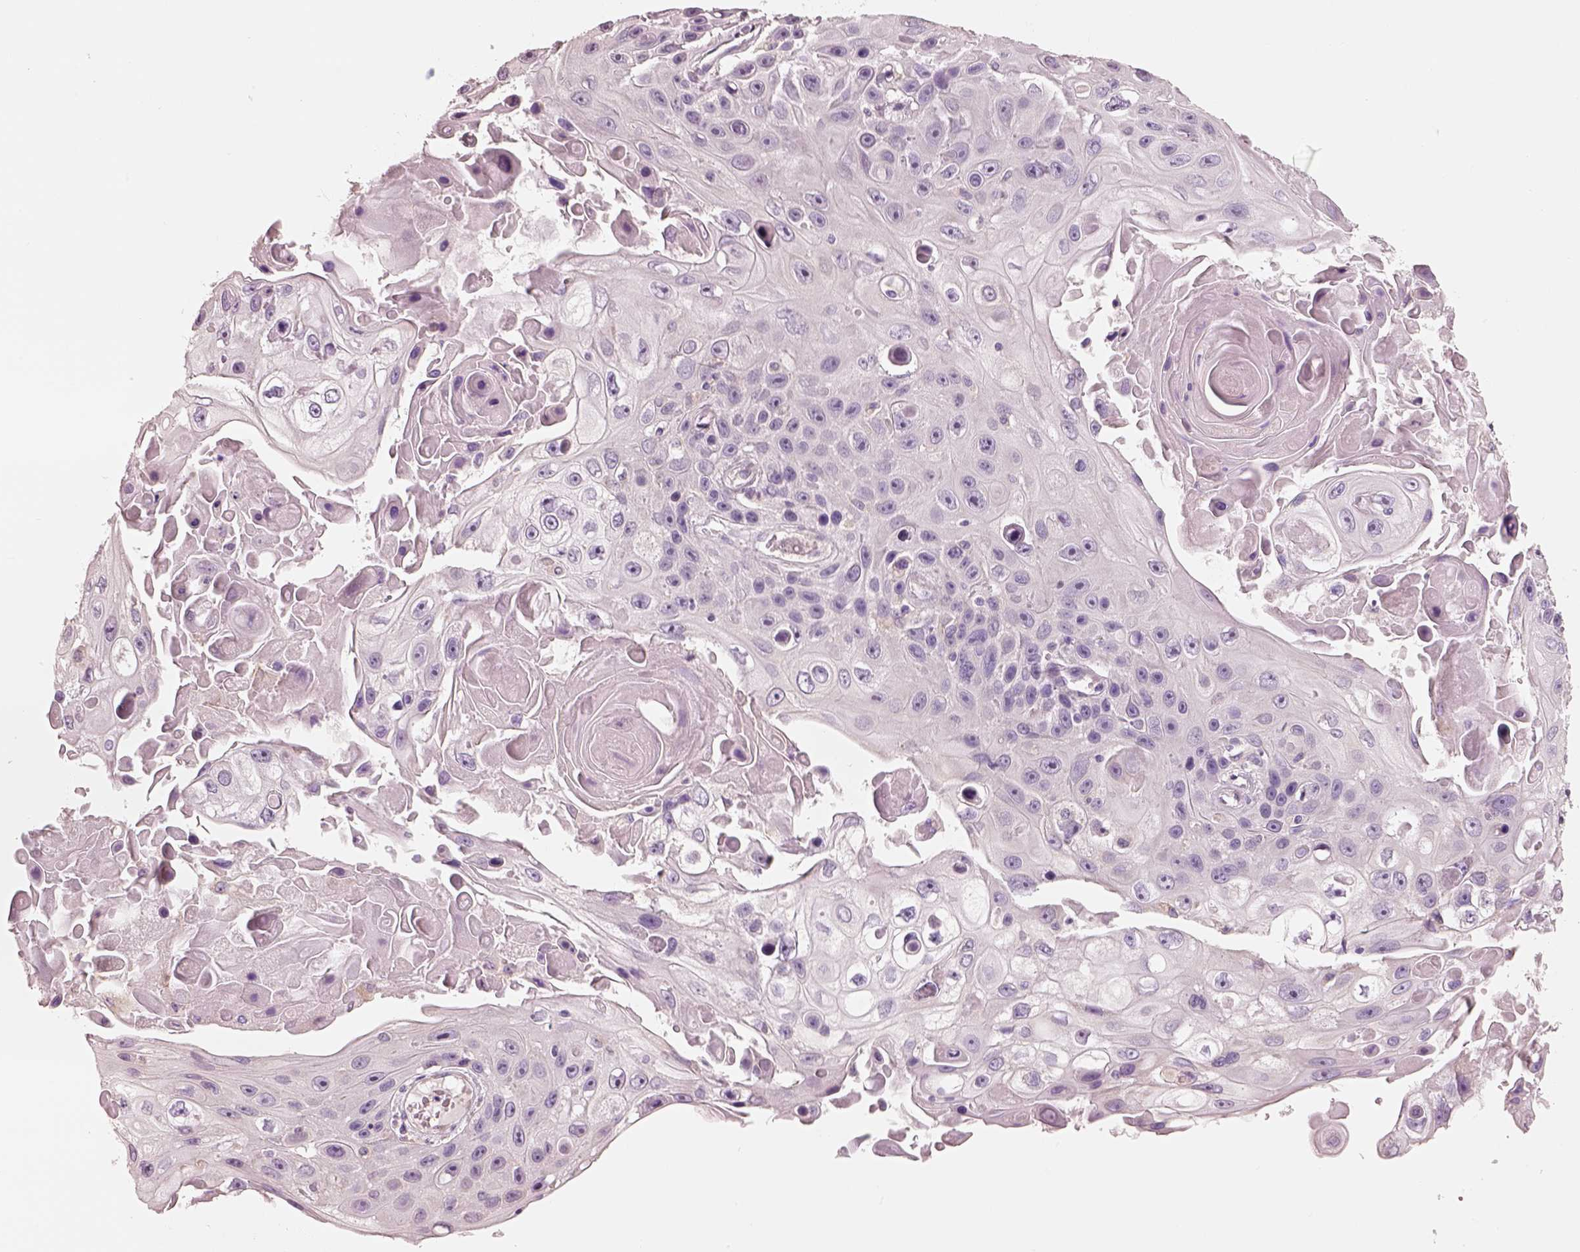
{"staining": {"intensity": "negative", "quantity": "none", "location": "none"}, "tissue": "skin cancer", "cell_type": "Tumor cells", "image_type": "cancer", "snomed": [{"axis": "morphology", "description": "Squamous cell carcinoma, NOS"}, {"axis": "topography", "description": "Skin"}], "caption": "Human skin cancer (squamous cell carcinoma) stained for a protein using immunohistochemistry reveals no positivity in tumor cells.", "gene": "PNOC", "patient": {"sex": "male", "age": 82}}